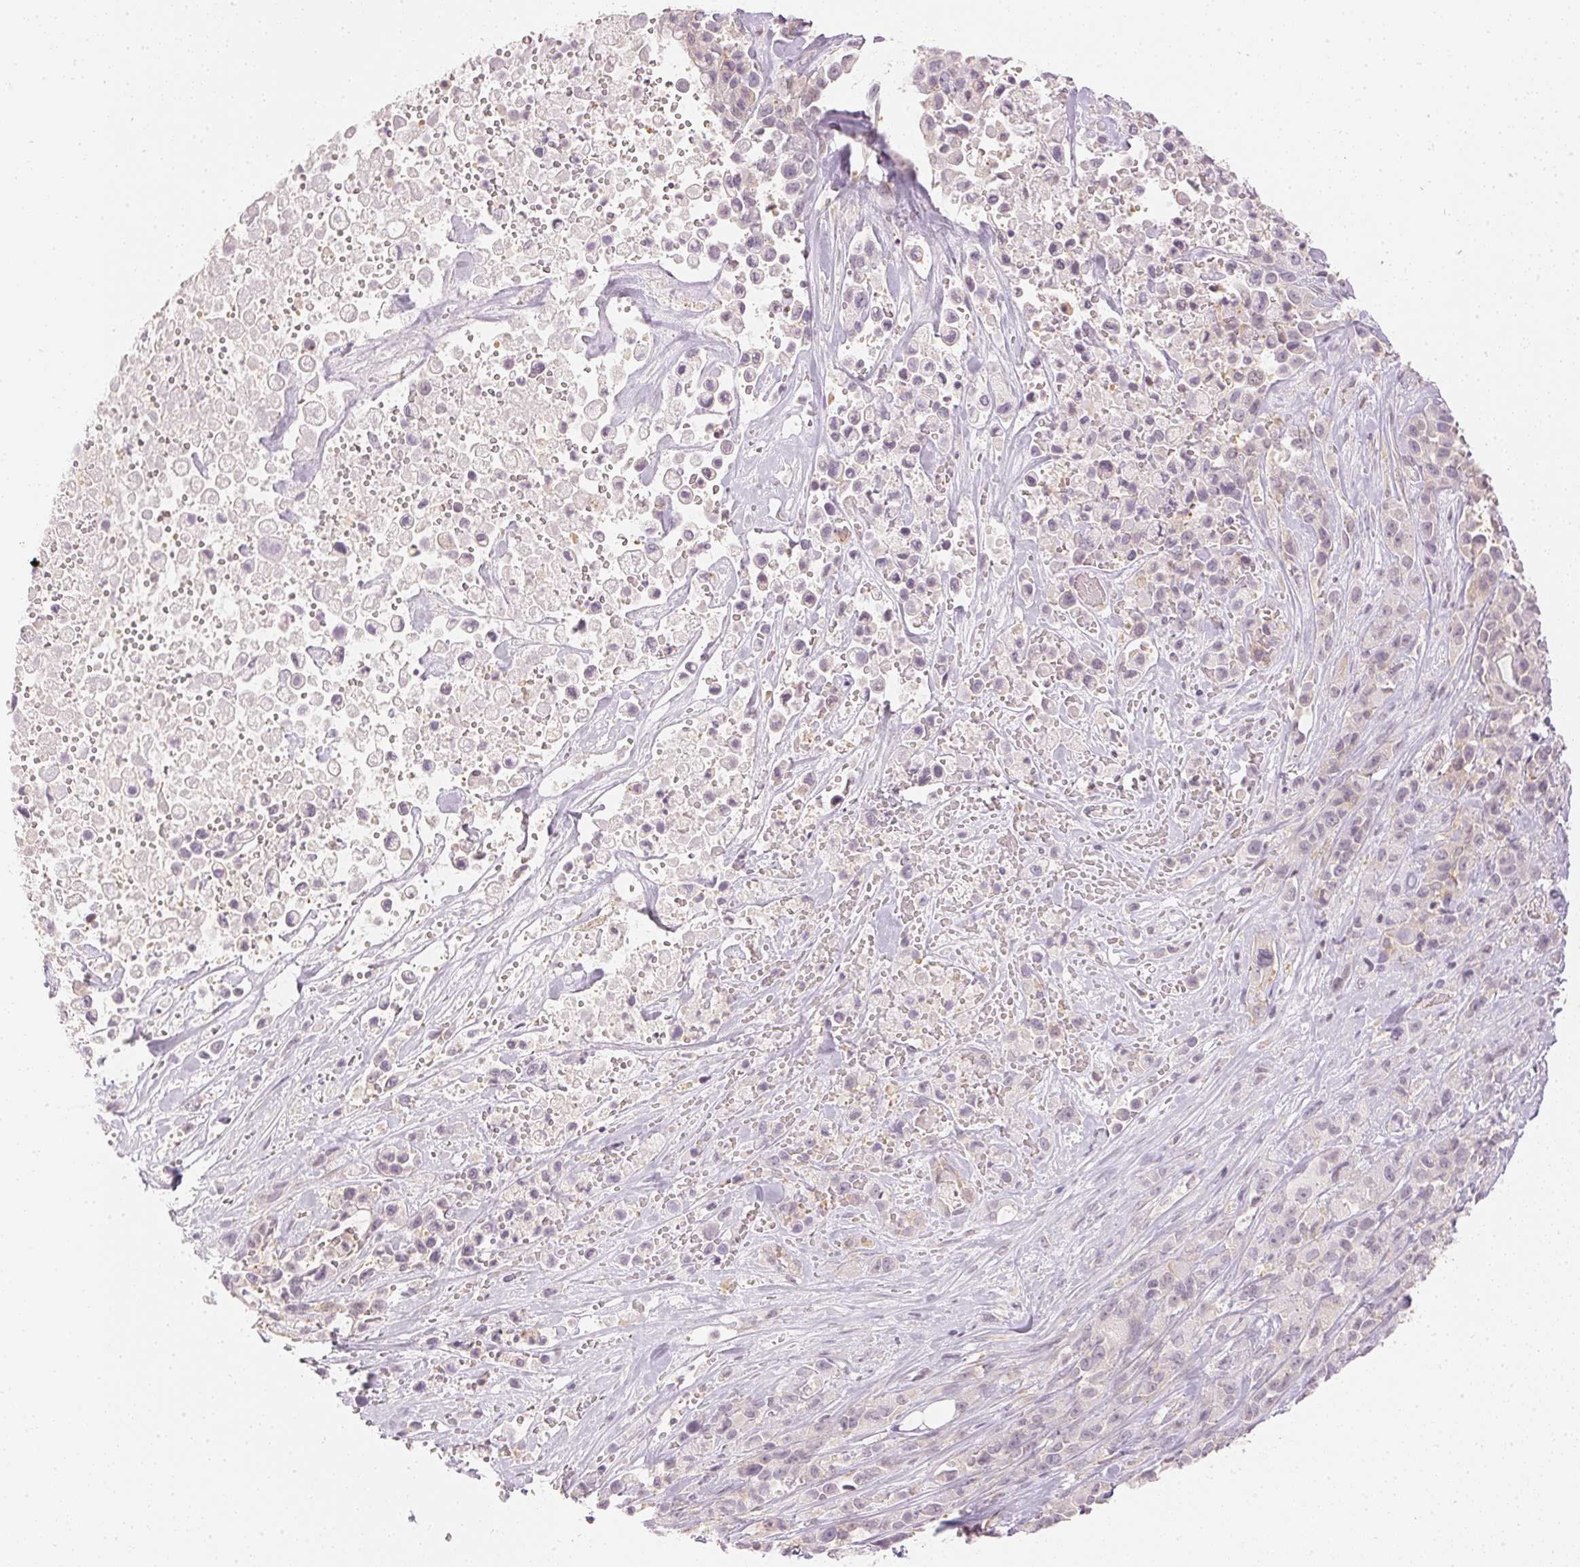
{"staining": {"intensity": "negative", "quantity": "none", "location": "none"}, "tissue": "pancreatic cancer", "cell_type": "Tumor cells", "image_type": "cancer", "snomed": [{"axis": "morphology", "description": "Adenocarcinoma, NOS"}, {"axis": "topography", "description": "Pancreas"}], "caption": "Pancreatic cancer (adenocarcinoma) stained for a protein using immunohistochemistry demonstrates no staining tumor cells.", "gene": "KPRP", "patient": {"sex": "male", "age": 44}}